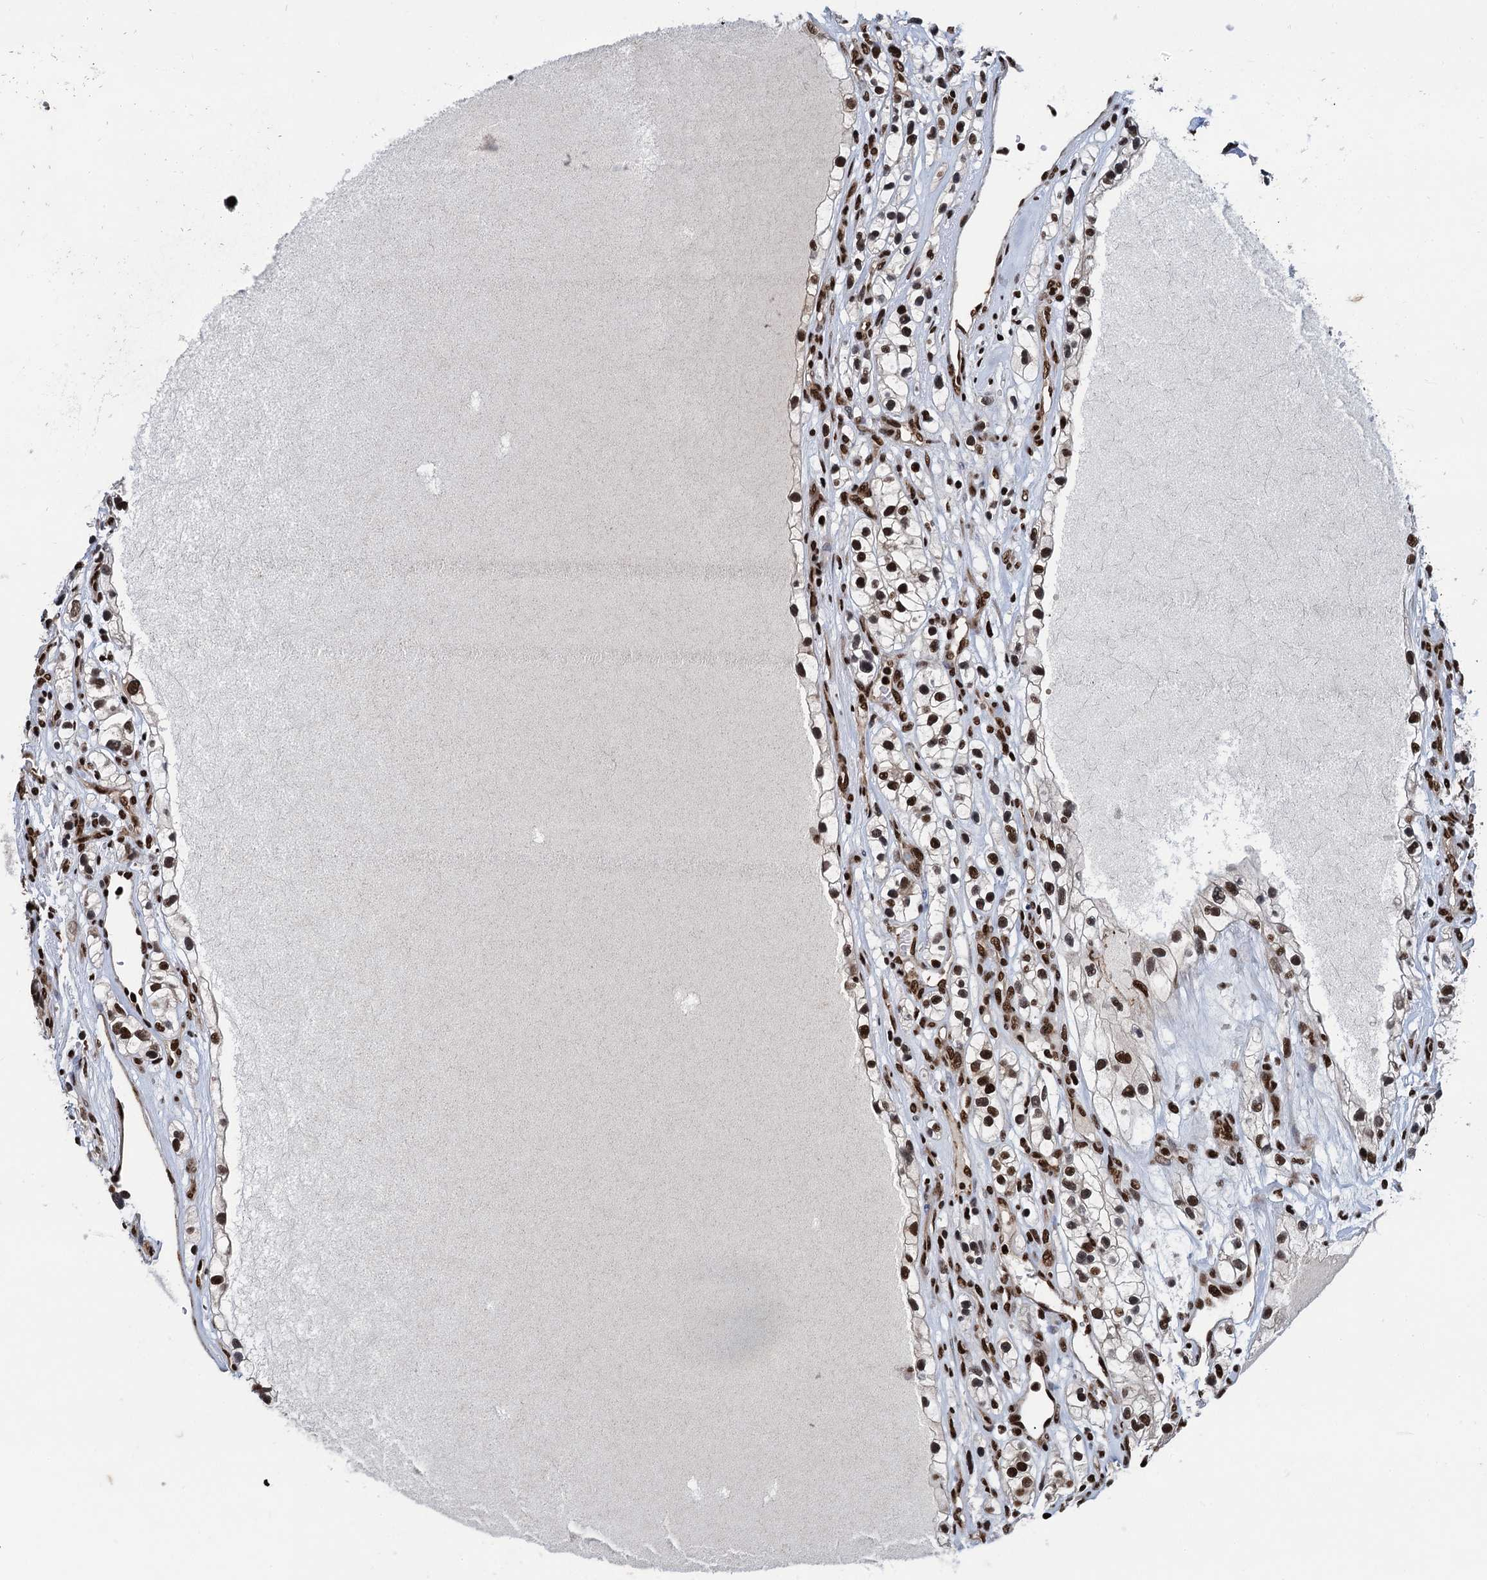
{"staining": {"intensity": "strong", "quantity": ">75%", "location": "nuclear"}, "tissue": "renal cancer", "cell_type": "Tumor cells", "image_type": "cancer", "snomed": [{"axis": "morphology", "description": "Adenocarcinoma, NOS"}, {"axis": "topography", "description": "Kidney"}], "caption": "This image shows immunohistochemistry staining of renal adenocarcinoma, with high strong nuclear positivity in approximately >75% of tumor cells.", "gene": "PPP4R1", "patient": {"sex": "female", "age": 57}}